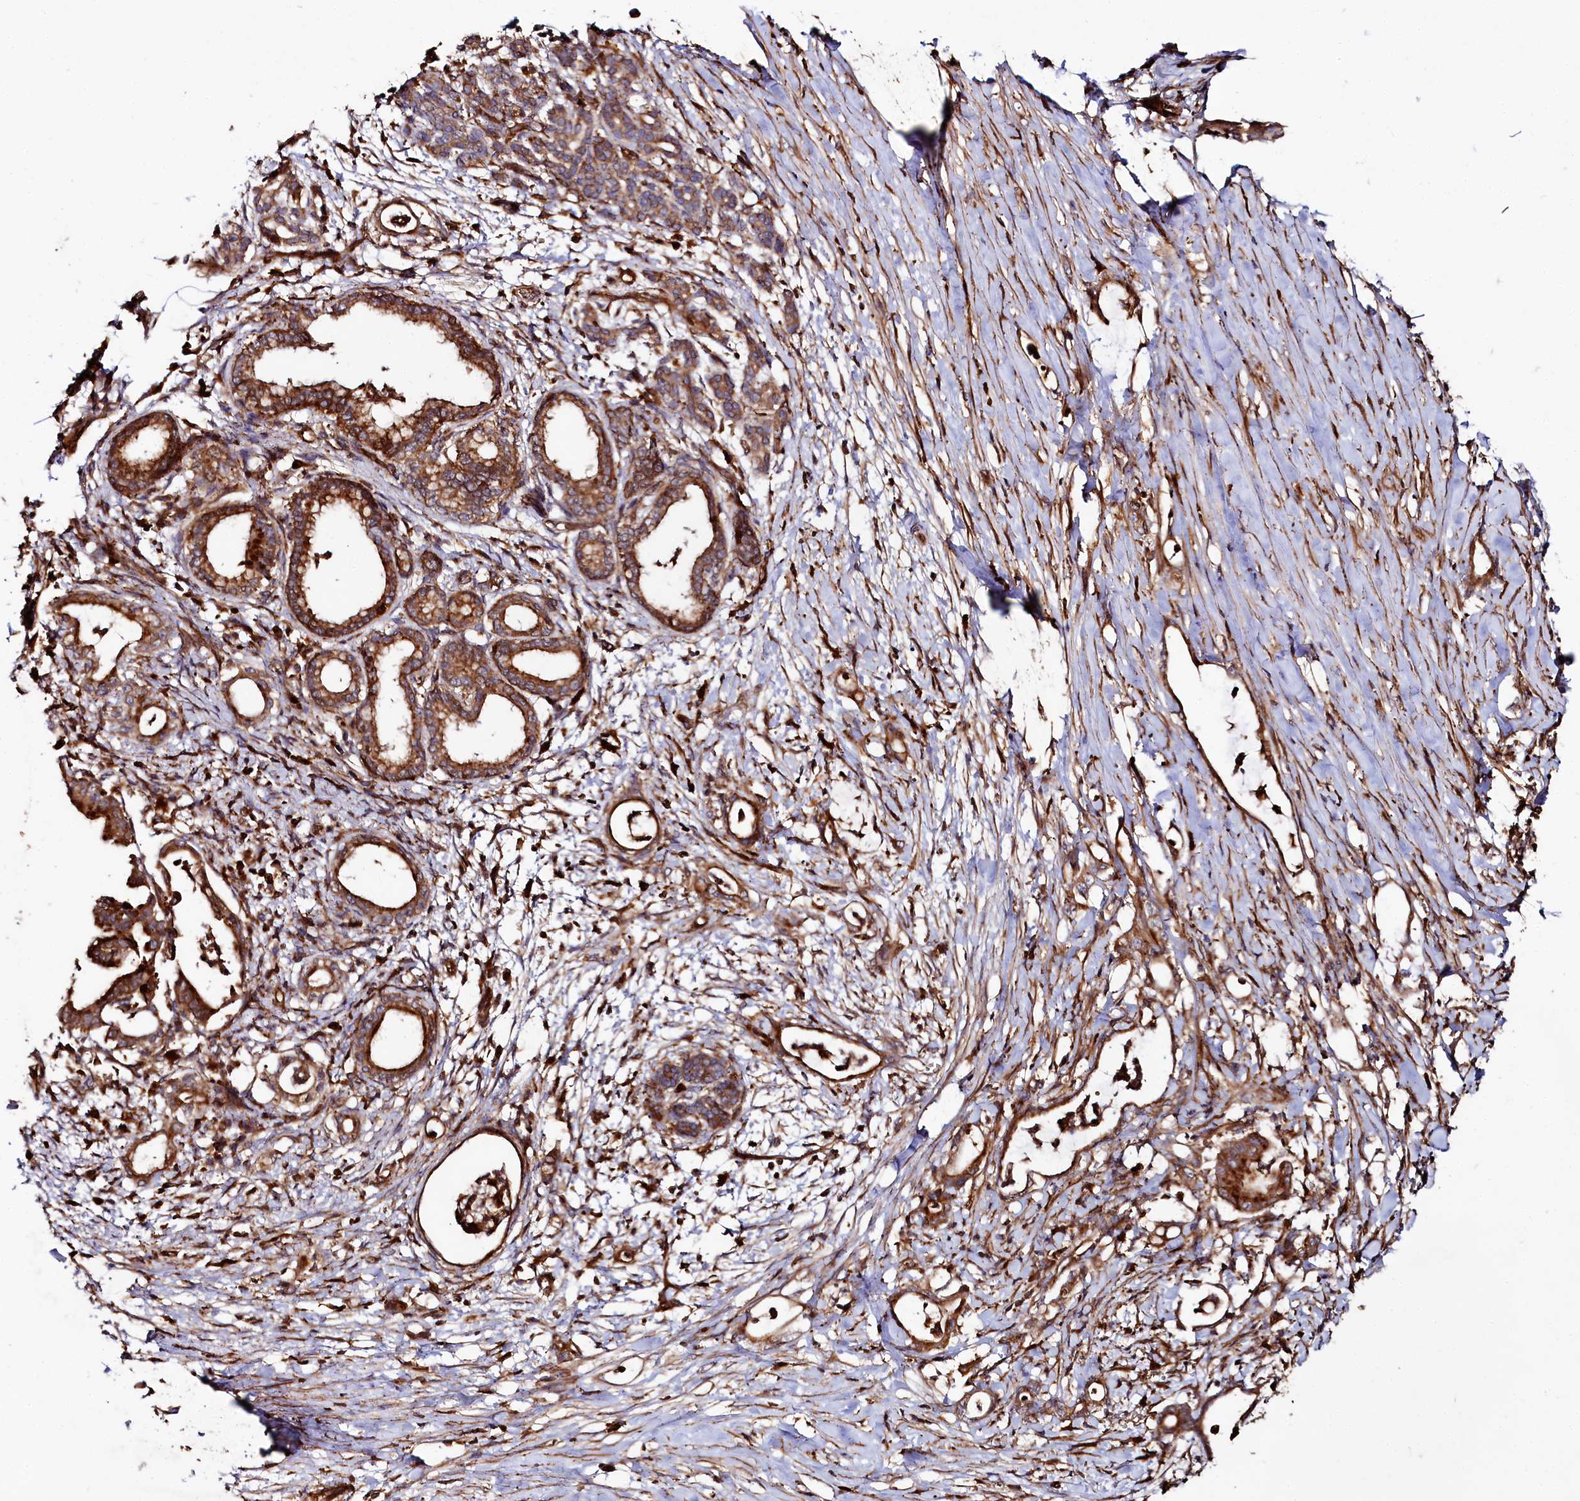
{"staining": {"intensity": "strong", "quantity": ">75%", "location": "cytoplasmic/membranous"}, "tissue": "pancreatic cancer", "cell_type": "Tumor cells", "image_type": "cancer", "snomed": [{"axis": "morphology", "description": "Adenocarcinoma, NOS"}, {"axis": "topography", "description": "Pancreas"}], "caption": "Pancreatic cancer (adenocarcinoma) stained with a brown dye shows strong cytoplasmic/membranous positive positivity in about >75% of tumor cells.", "gene": "WDR73", "patient": {"sex": "female", "age": 55}}